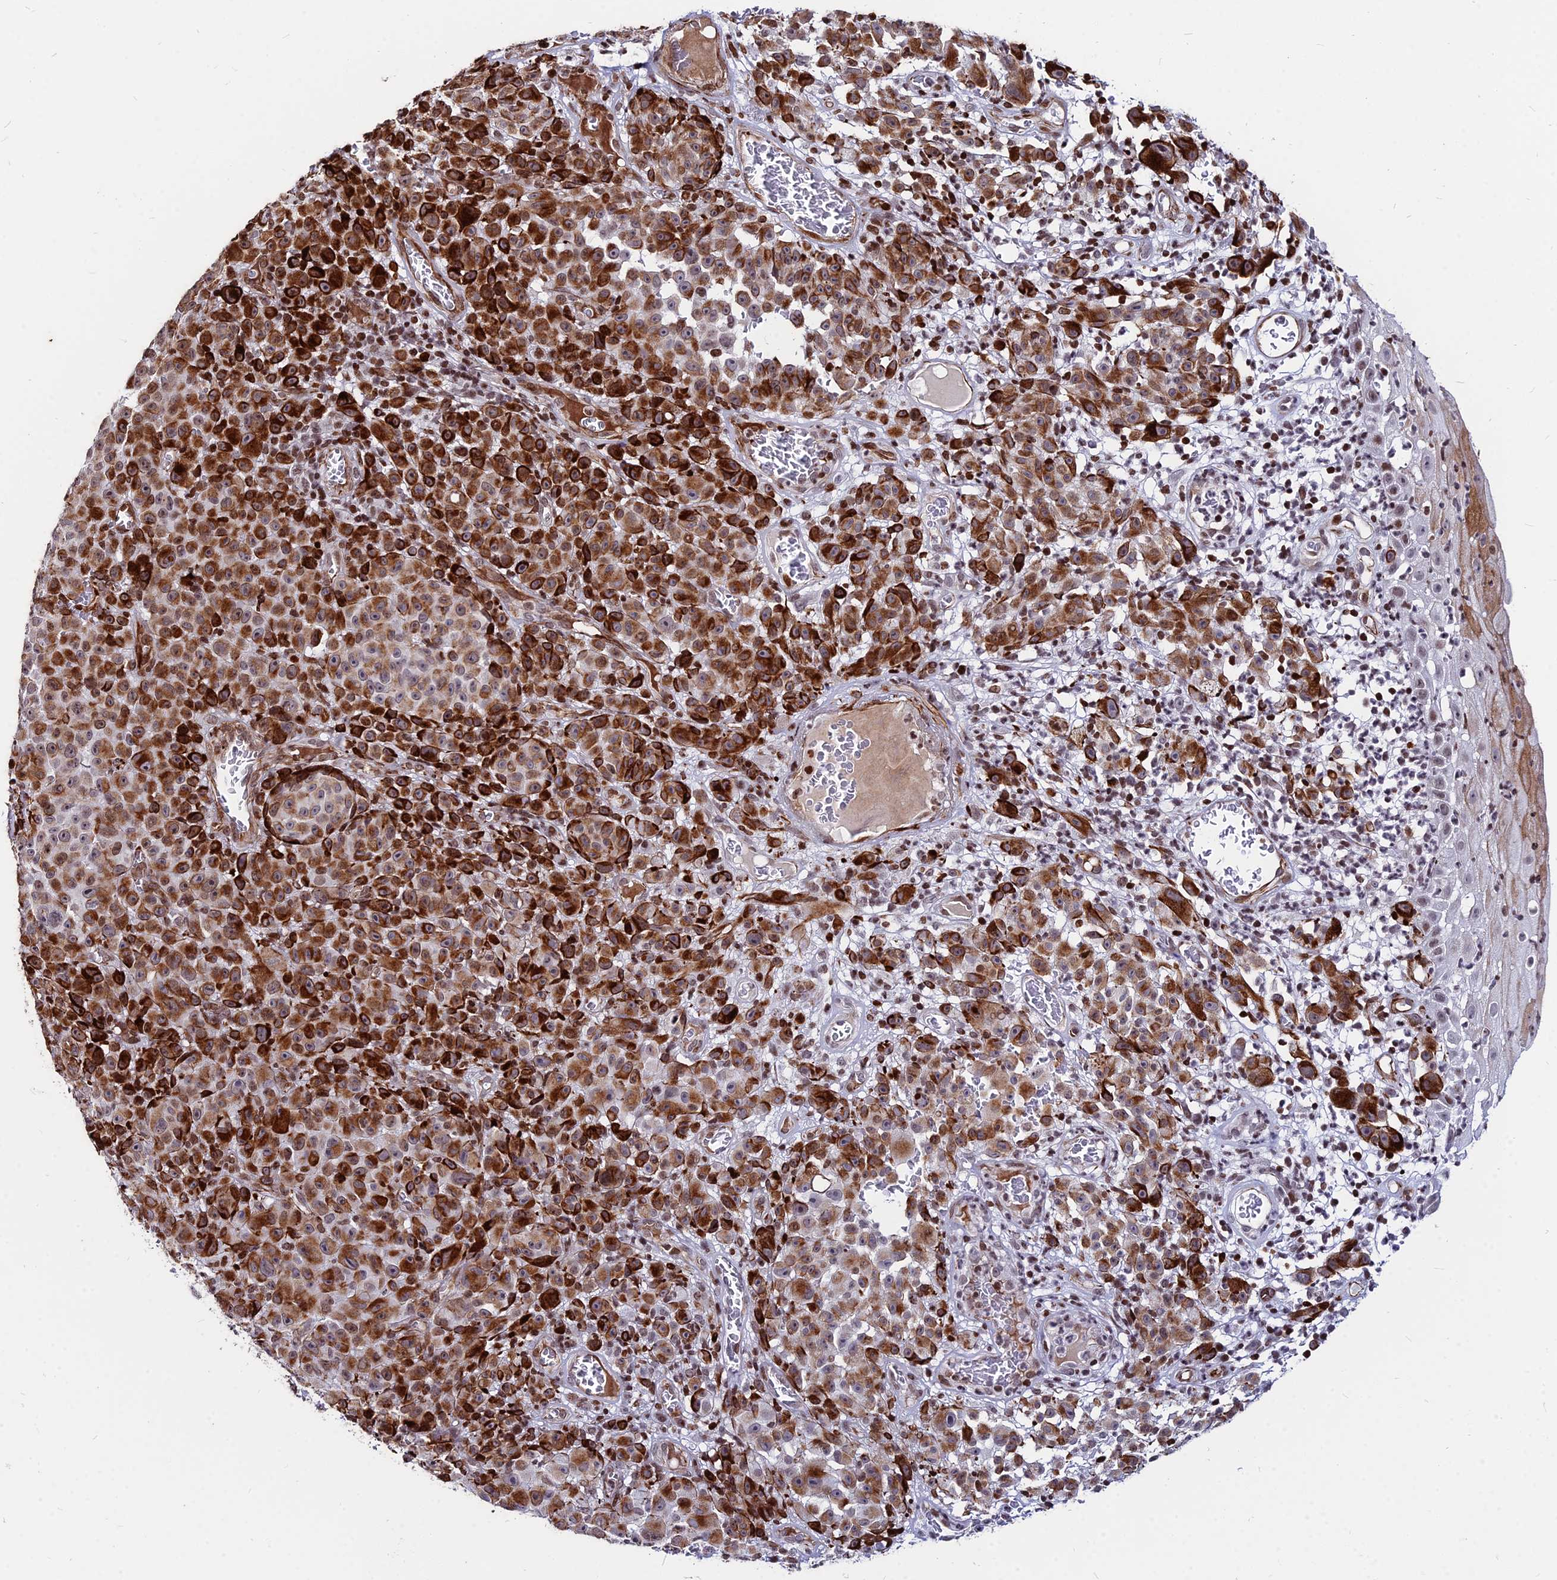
{"staining": {"intensity": "strong", "quantity": ">75%", "location": "cytoplasmic/membranous"}, "tissue": "melanoma", "cell_type": "Tumor cells", "image_type": "cancer", "snomed": [{"axis": "morphology", "description": "Malignant melanoma, NOS"}, {"axis": "topography", "description": "Skin"}], "caption": "A brown stain shows strong cytoplasmic/membranous expression of a protein in human malignant melanoma tumor cells.", "gene": "NYAP2", "patient": {"sex": "female", "age": 82}}